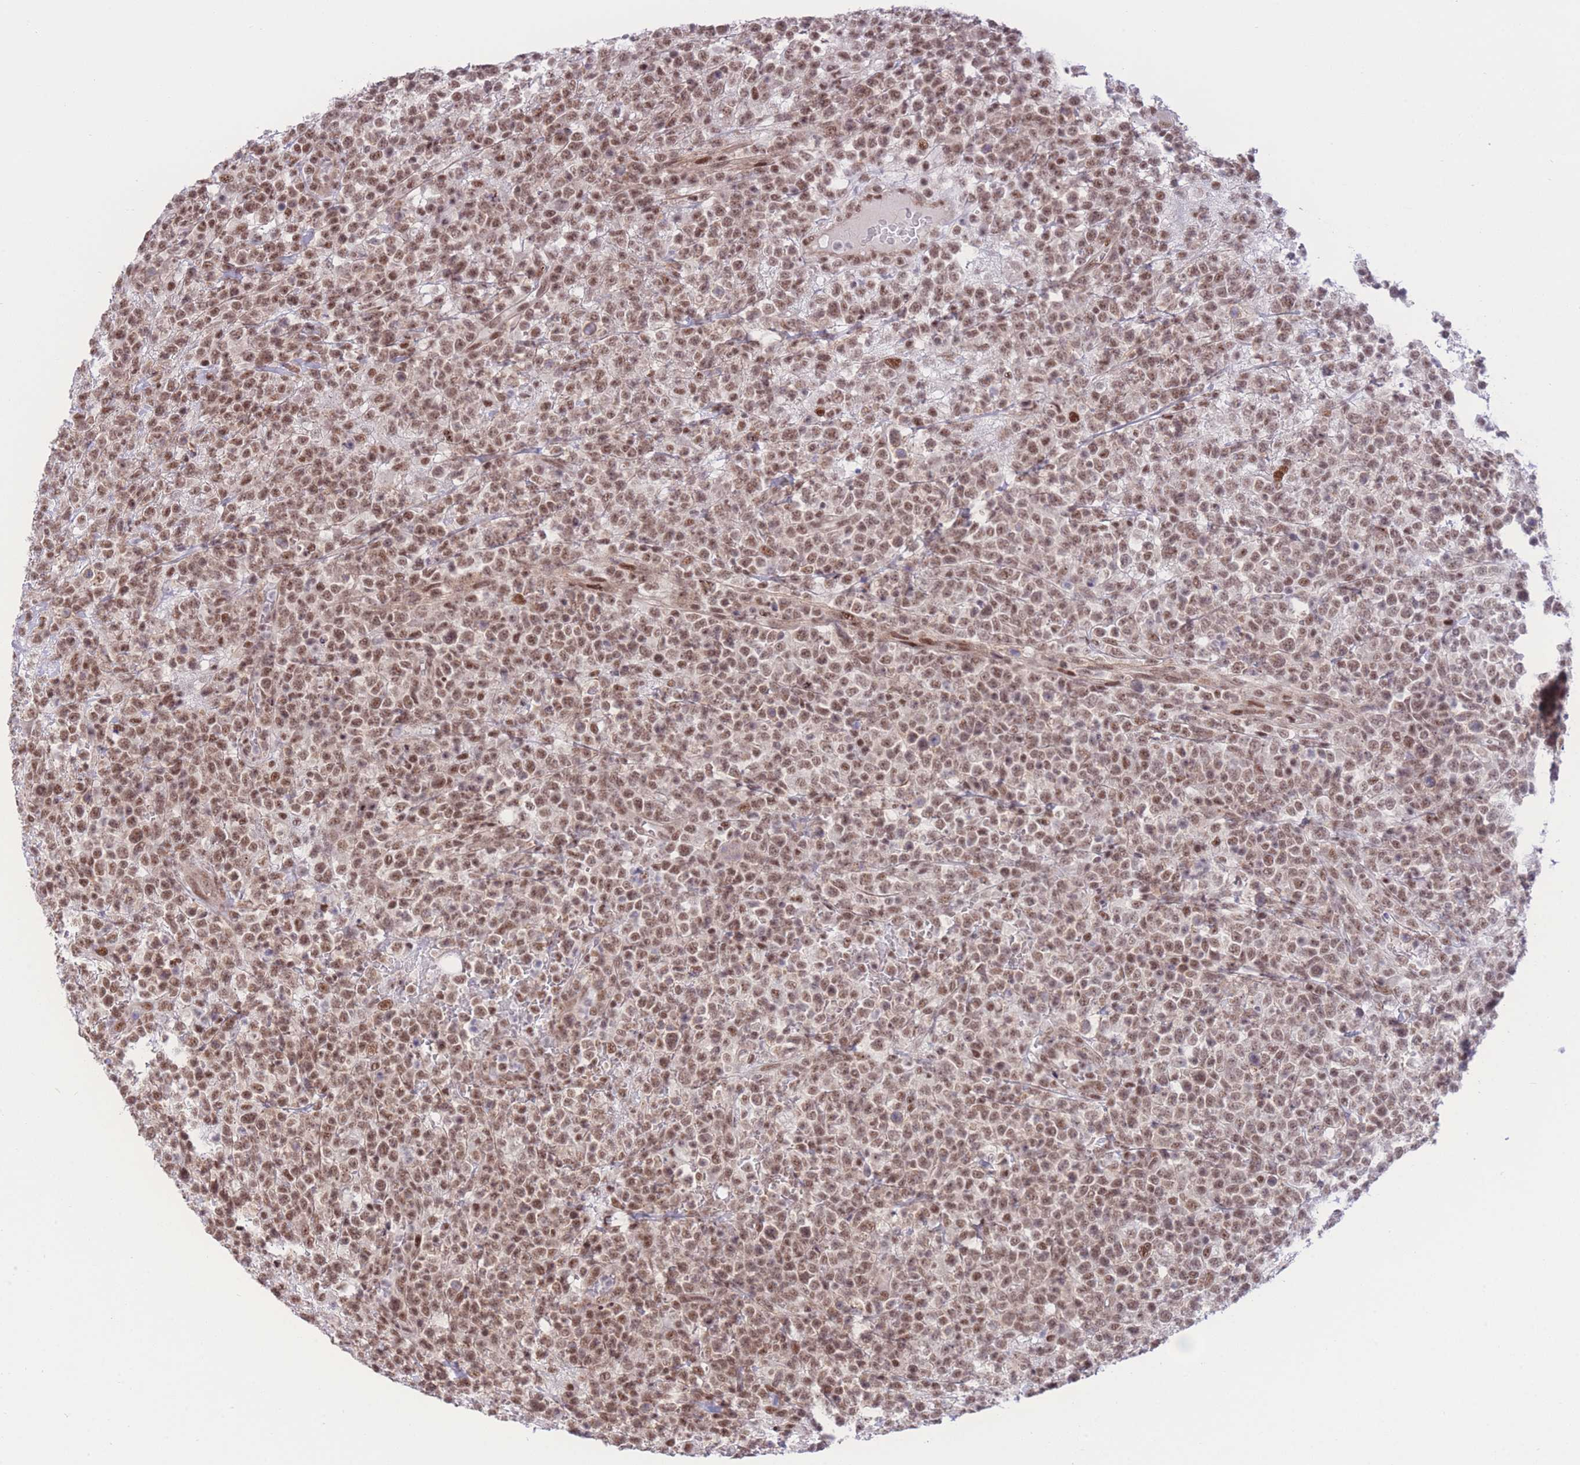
{"staining": {"intensity": "moderate", "quantity": ">75%", "location": "nuclear"}, "tissue": "lymphoma", "cell_type": "Tumor cells", "image_type": "cancer", "snomed": [{"axis": "morphology", "description": "Malignant lymphoma, non-Hodgkin's type, High grade"}, {"axis": "topography", "description": "Colon"}], "caption": "High-grade malignant lymphoma, non-Hodgkin's type stained for a protein displays moderate nuclear positivity in tumor cells.", "gene": "PCIF1", "patient": {"sex": "female", "age": 53}}